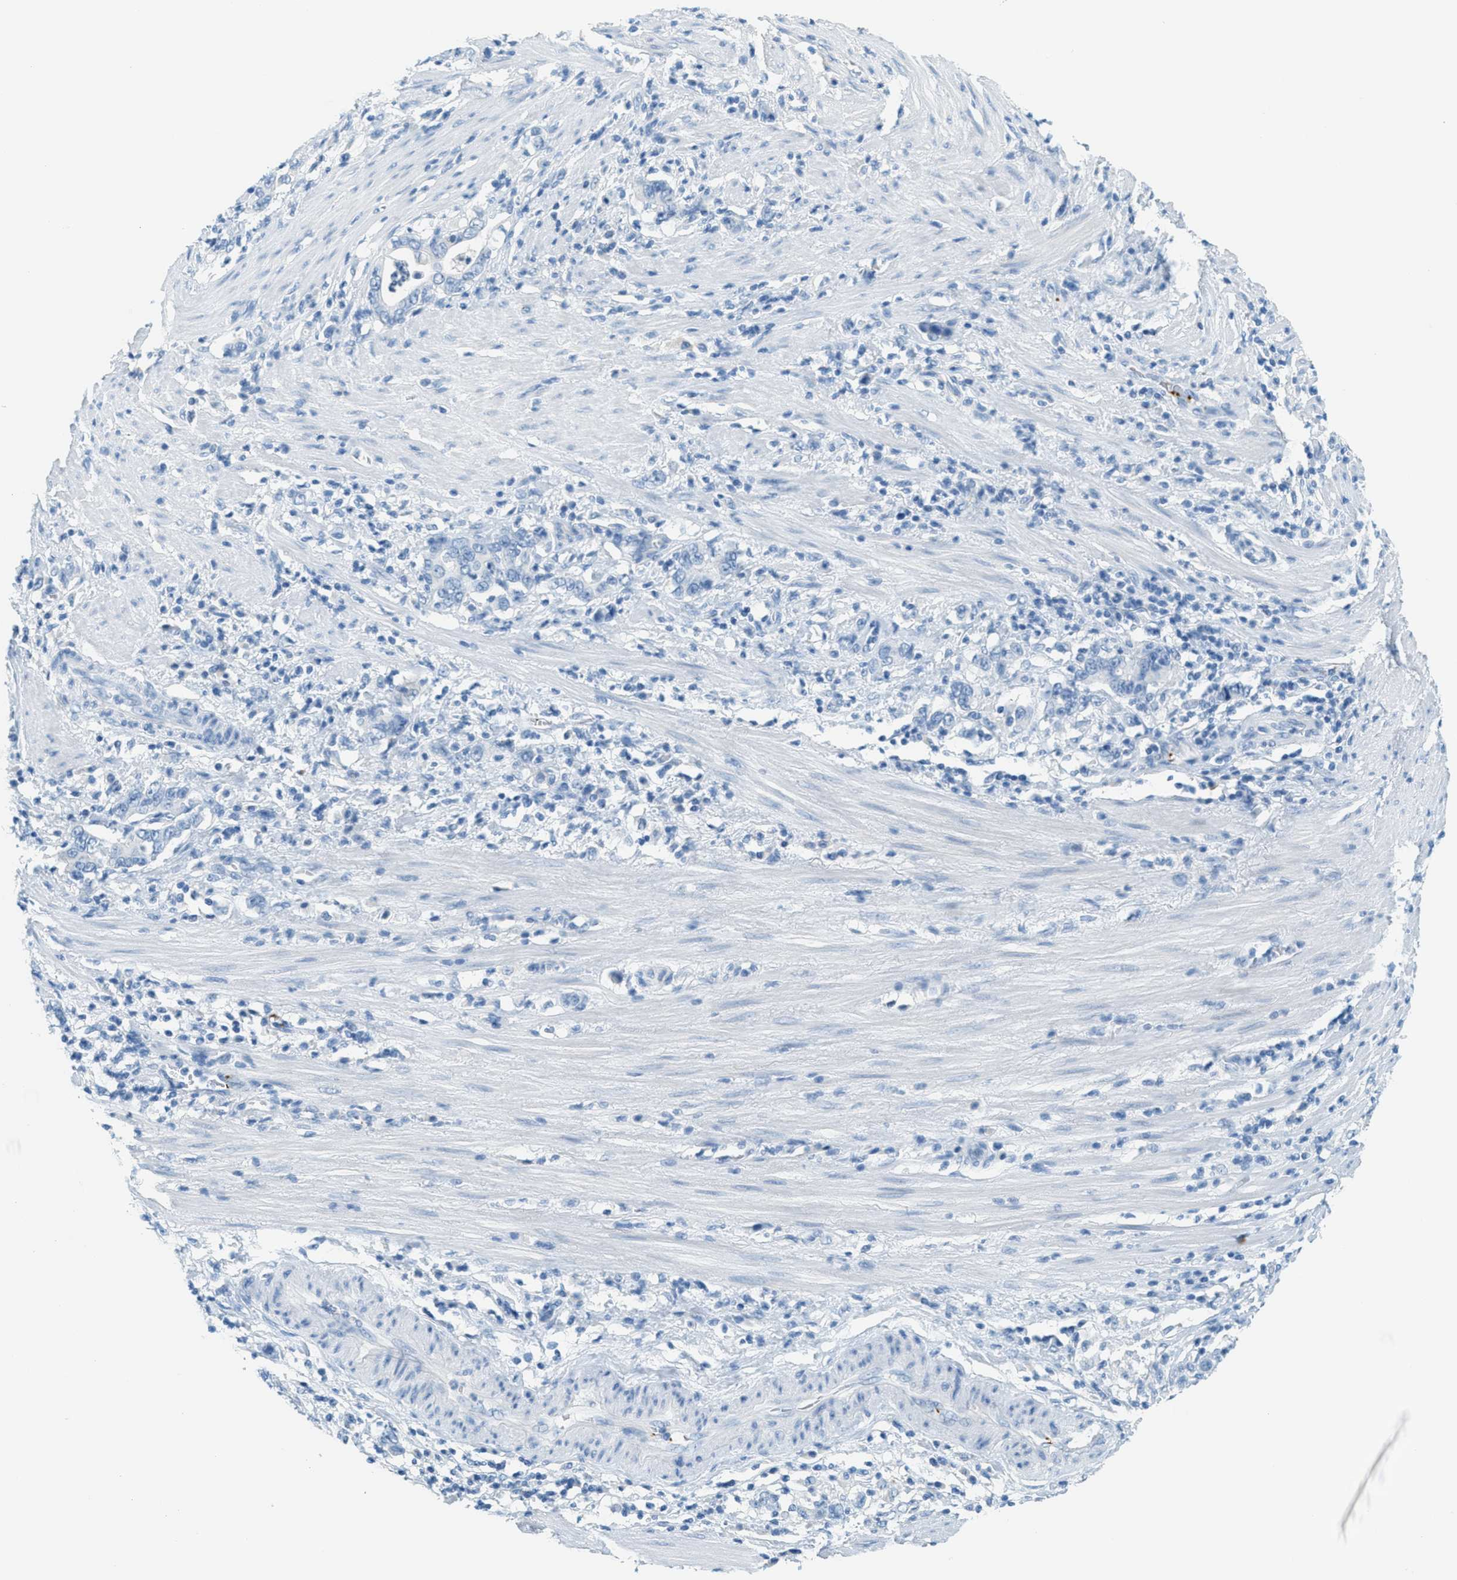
{"staining": {"intensity": "negative", "quantity": "none", "location": "none"}, "tissue": "stomach cancer", "cell_type": "Tumor cells", "image_type": "cancer", "snomed": [{"axis": "morphology", "description": "Adenocarcinoma, NOS"}, {"axis": "topography", "description": "Stomach, lower"}], "caption": "IHC of human stomach adenocarcinoma reveals no staining in tumor cells.", "gene": "PPBP", "patient": {"sex": "female", "age": 72}}